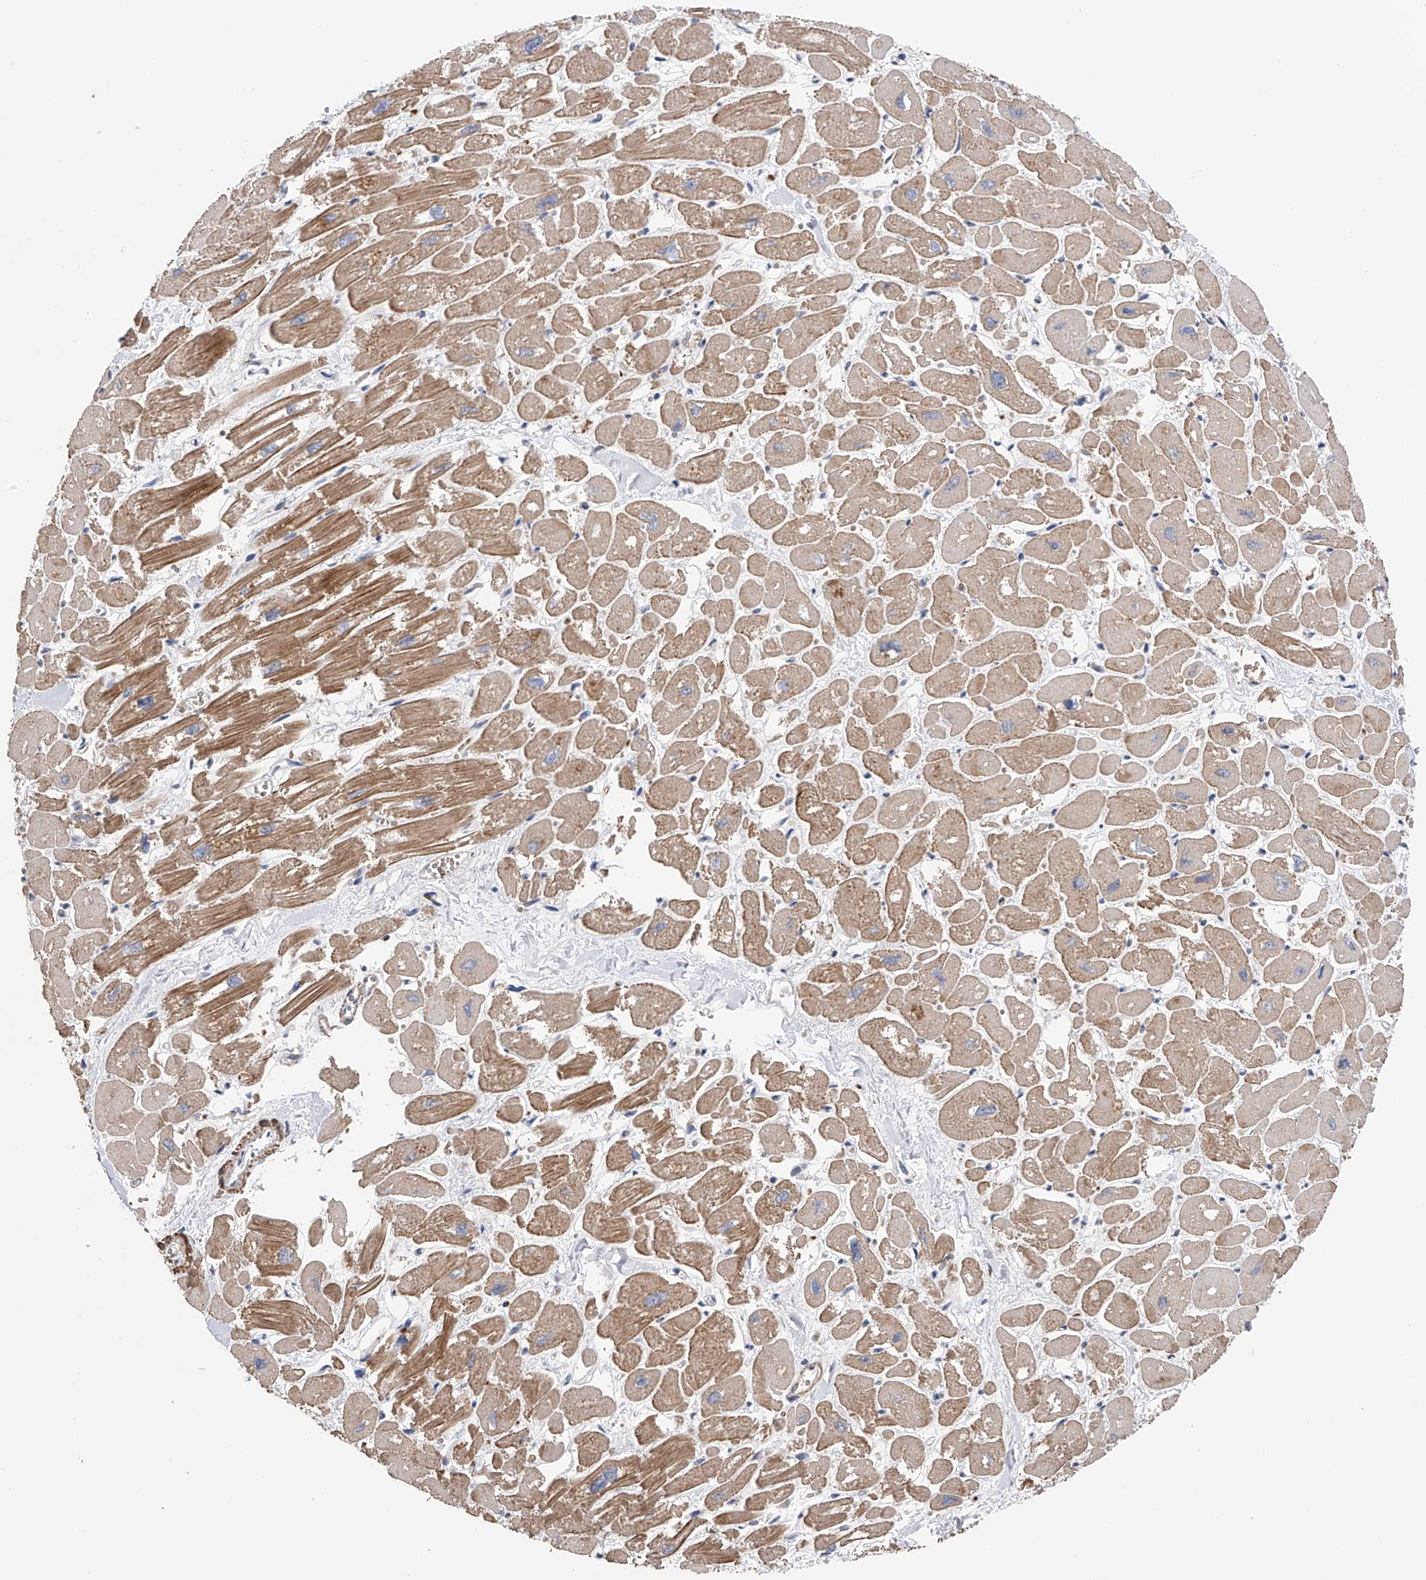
{"staining": {"intensity": "moderate", "quantity": ">75%", "location": "cytoplasmic/membranous"}, "tissue": "heart muscle", "cell_type": "Cardiomyocytes", "image_type": "normal", "snomed": [{"axis": "morphology", "description": "Normal tissue, NOS"}, {"axis": "topography", "description": "Heart"}], "caption": "Cardiomyocytes display medium levels of moderate cytoplasmic/membranous positivity in approximately >75% of cells in unremarkable human heart muscle. The protein is stained brown, and the nuclei are stained in blue (DAB (3,3'-diaminobenzidine) IHC with brightfield microscopy, high magnification).", "gene": "SPOCK1", "patient": {"sex": "male", "age": 54}}